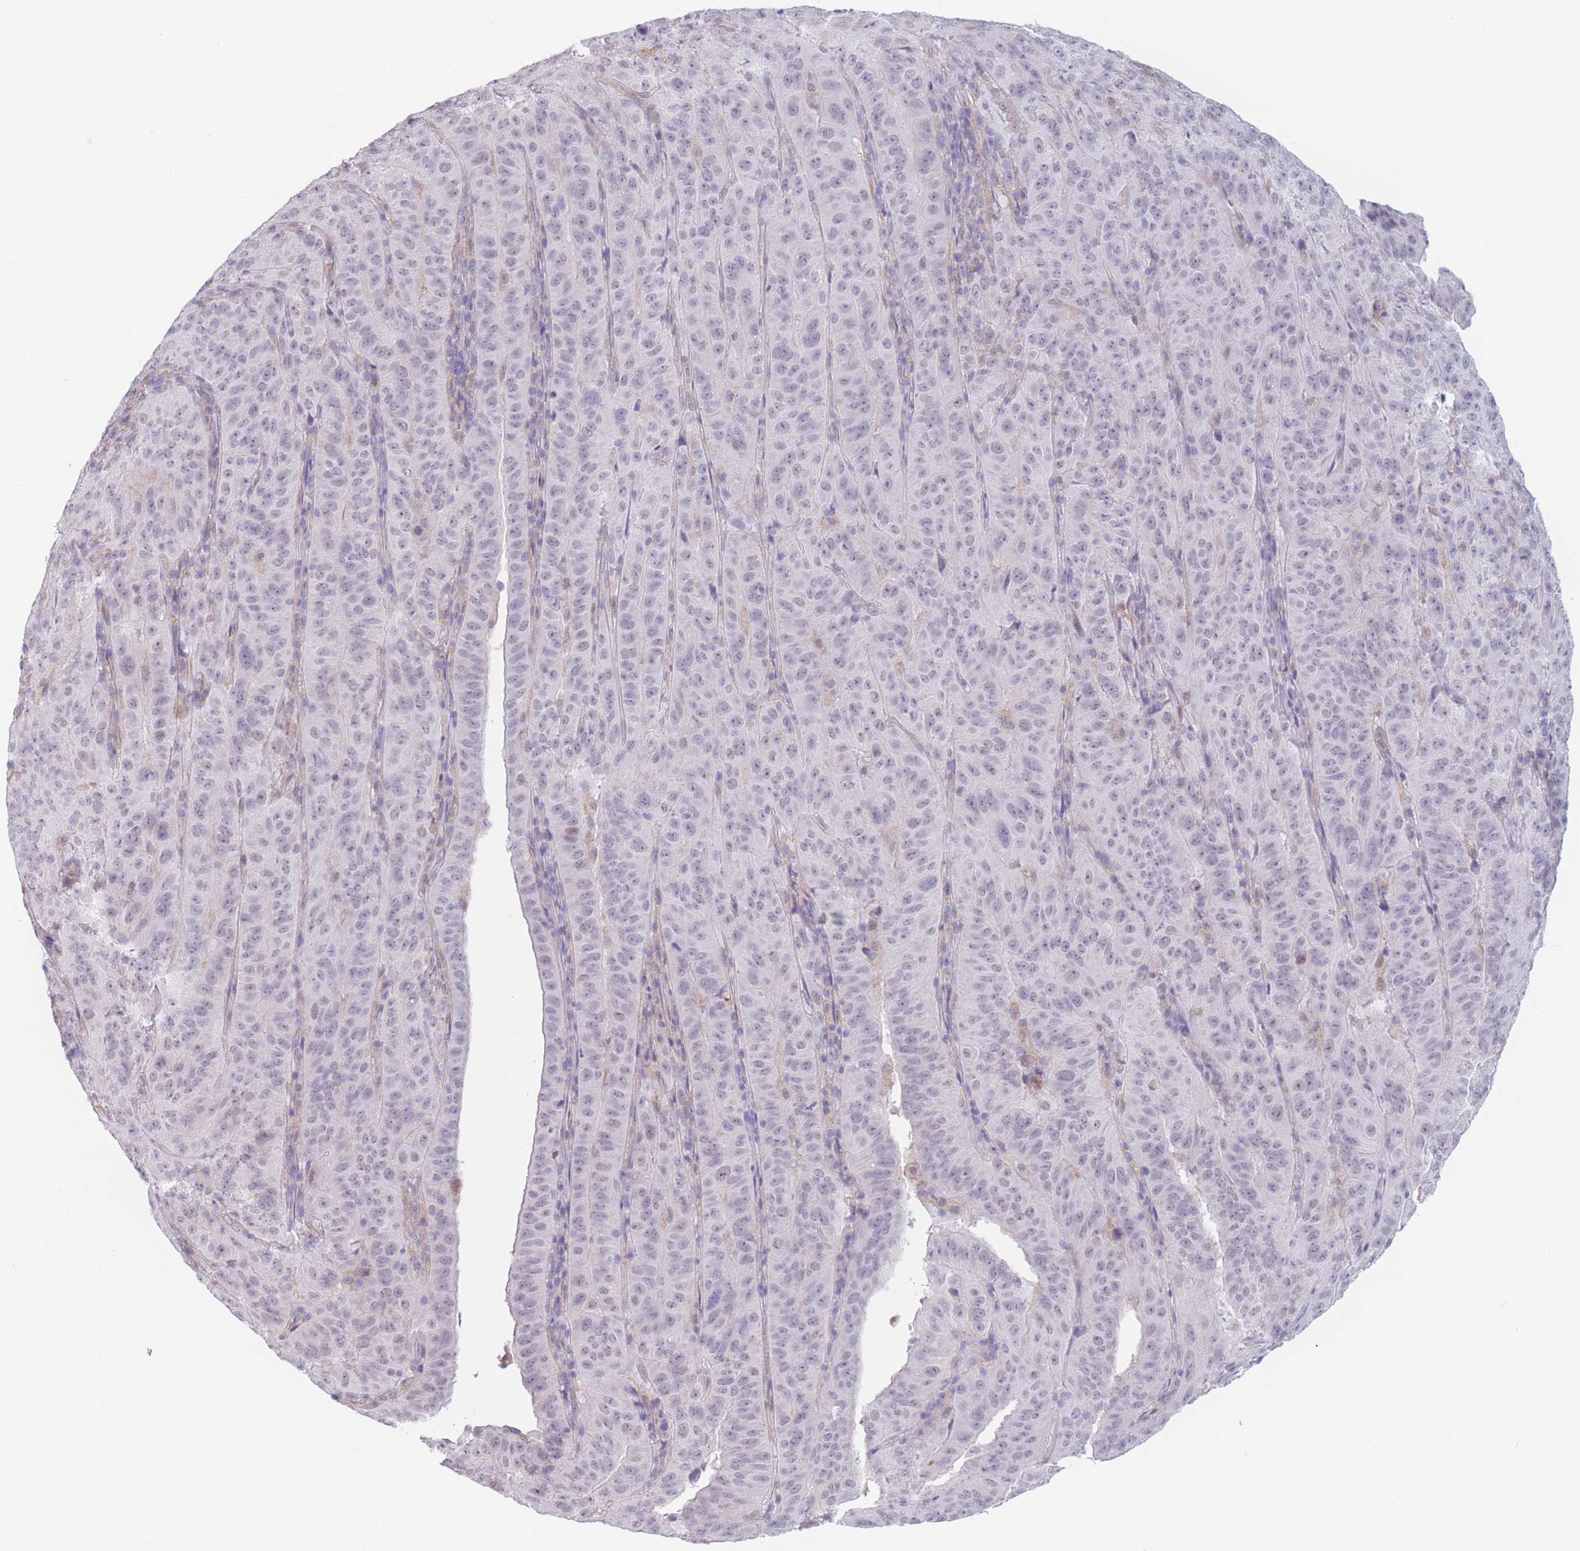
{"staining": {"intensity": "negative", "quantity": "none", "location": "none"}, "tissue": "pancreatic cancer", "cell_type": "Tumor cells", "image_type": "cancer", "snomed": [{"axis": "morphology", "description": "Adenocarcinoma, NOS"}, {"axis": "topography", "description": "Pancreas"}], "caption": "Immunohistochemical staining of human pancreatic adenocarcinoma demonstrates no significant staining in tumor cells. (Immunohistochemistry (ihc), brightfield microscopy, high magnification).", "gene": "PODXL", "patient": {"sex": "male", "age": 63}}